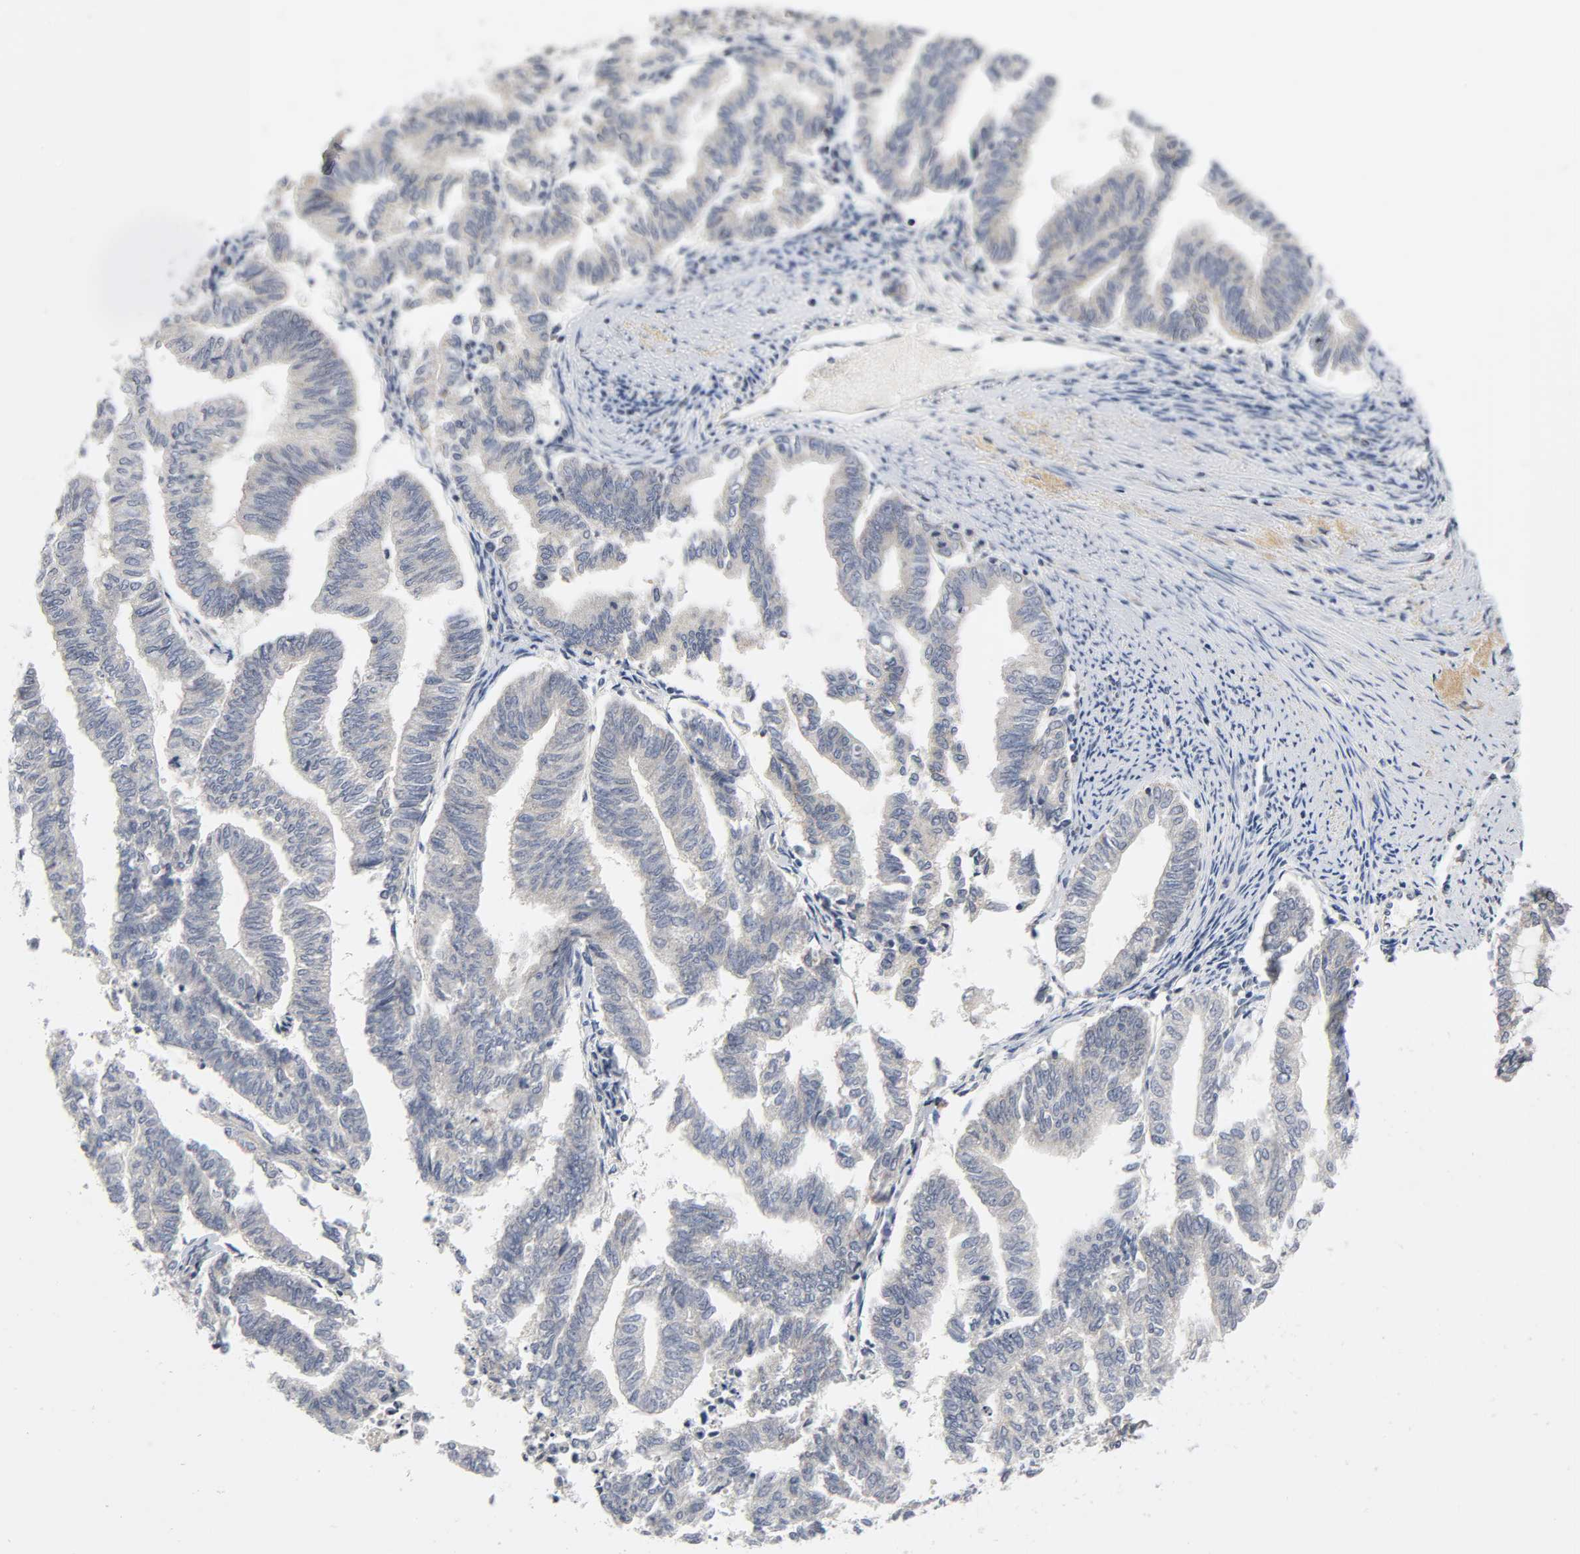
{"staining": {"intensity": "weak", "quantity": "25%-75%", "location": "cytoplasmic/membranous"}, "tissue": "endometrial cancer", "cell_type": "Tumor cells", "image_type": "cancer", "snomed": [{"axis": "morphology", "description": "Adenocarcinoma, NOS"}, {"axis": "topography", "description": "Endometrium"}], "caption": "The image displays a brown stain indicating the presence of a protein in the cytoplasmic/membranous of tumor cells in endometrial cancer (adenocarcinoma). The protein is stained brown, and the nuclei are stained in blue (DAB (3,3'-diaminobenzidine) IHC with brightfield microscopy, high magnification).", "gene": "NRP1", "patient": {"sex": "female", "age": 79}}